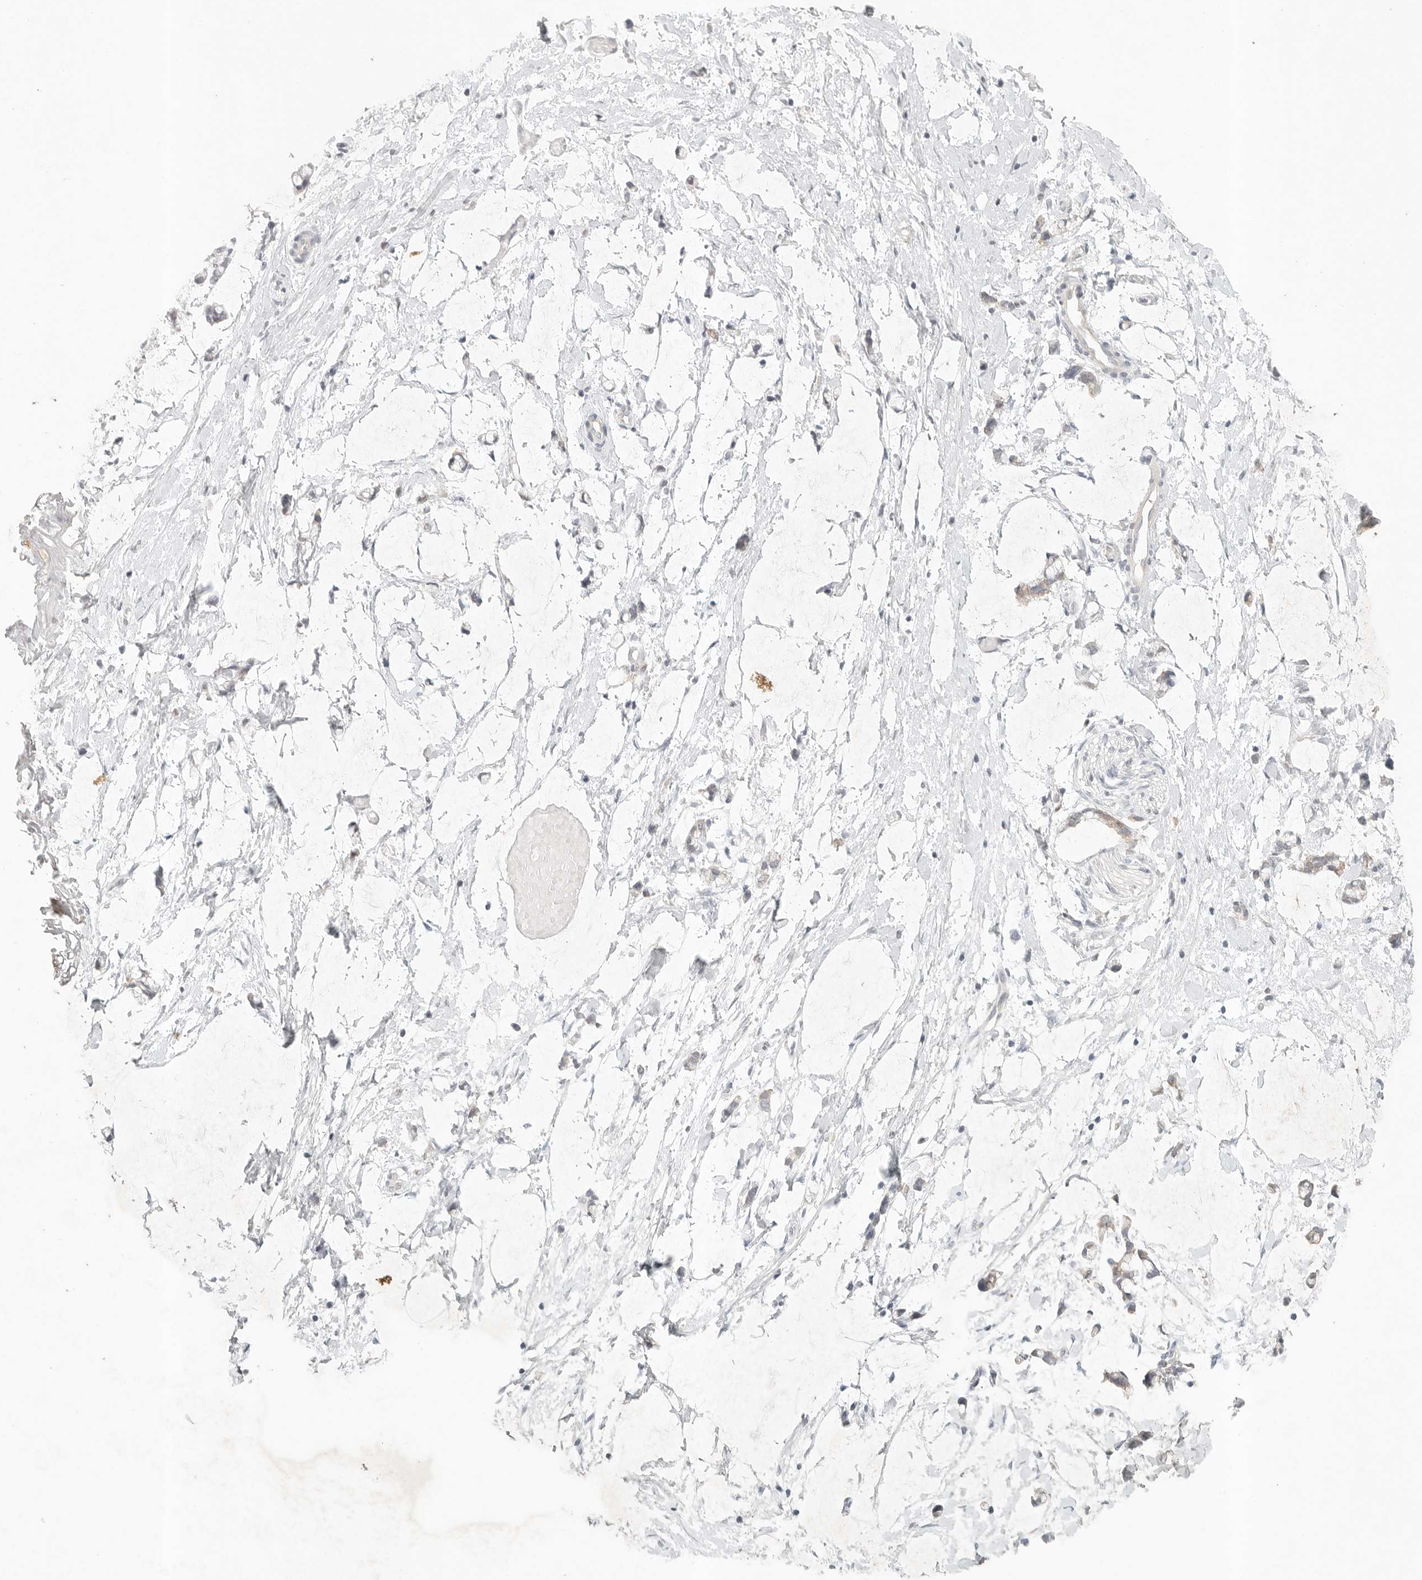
{"staining": {"intensity": "weak", "quantity": ">75%", "location": "cytoplasmic/membranous"}, "tissue": "adipose tissue", "cell_type": "Adipocytes", "image_type": "normal", "snomed": [{"axis": "morphology", "description": "Normal tissue, NOS"}, {"axis": "morphology", "description": "Adenocarcinoma, NOS"}, {"axis": "topography", "description": "Smooth muscle"}, {"axis": "topography", "description": "Colon"}], "caption": "Immunohistochemical staining of normal adipose tissue shows low levels of weak cytoplasmic/membranous expression in approximately >75% of adipocytes. Using DAB (brown) and hematoxylin (blue) stains, captured at high magnification using brightfield microscopy.", "gene": "SLC25A36", "patient": {"sex": "male", "age": 14}}